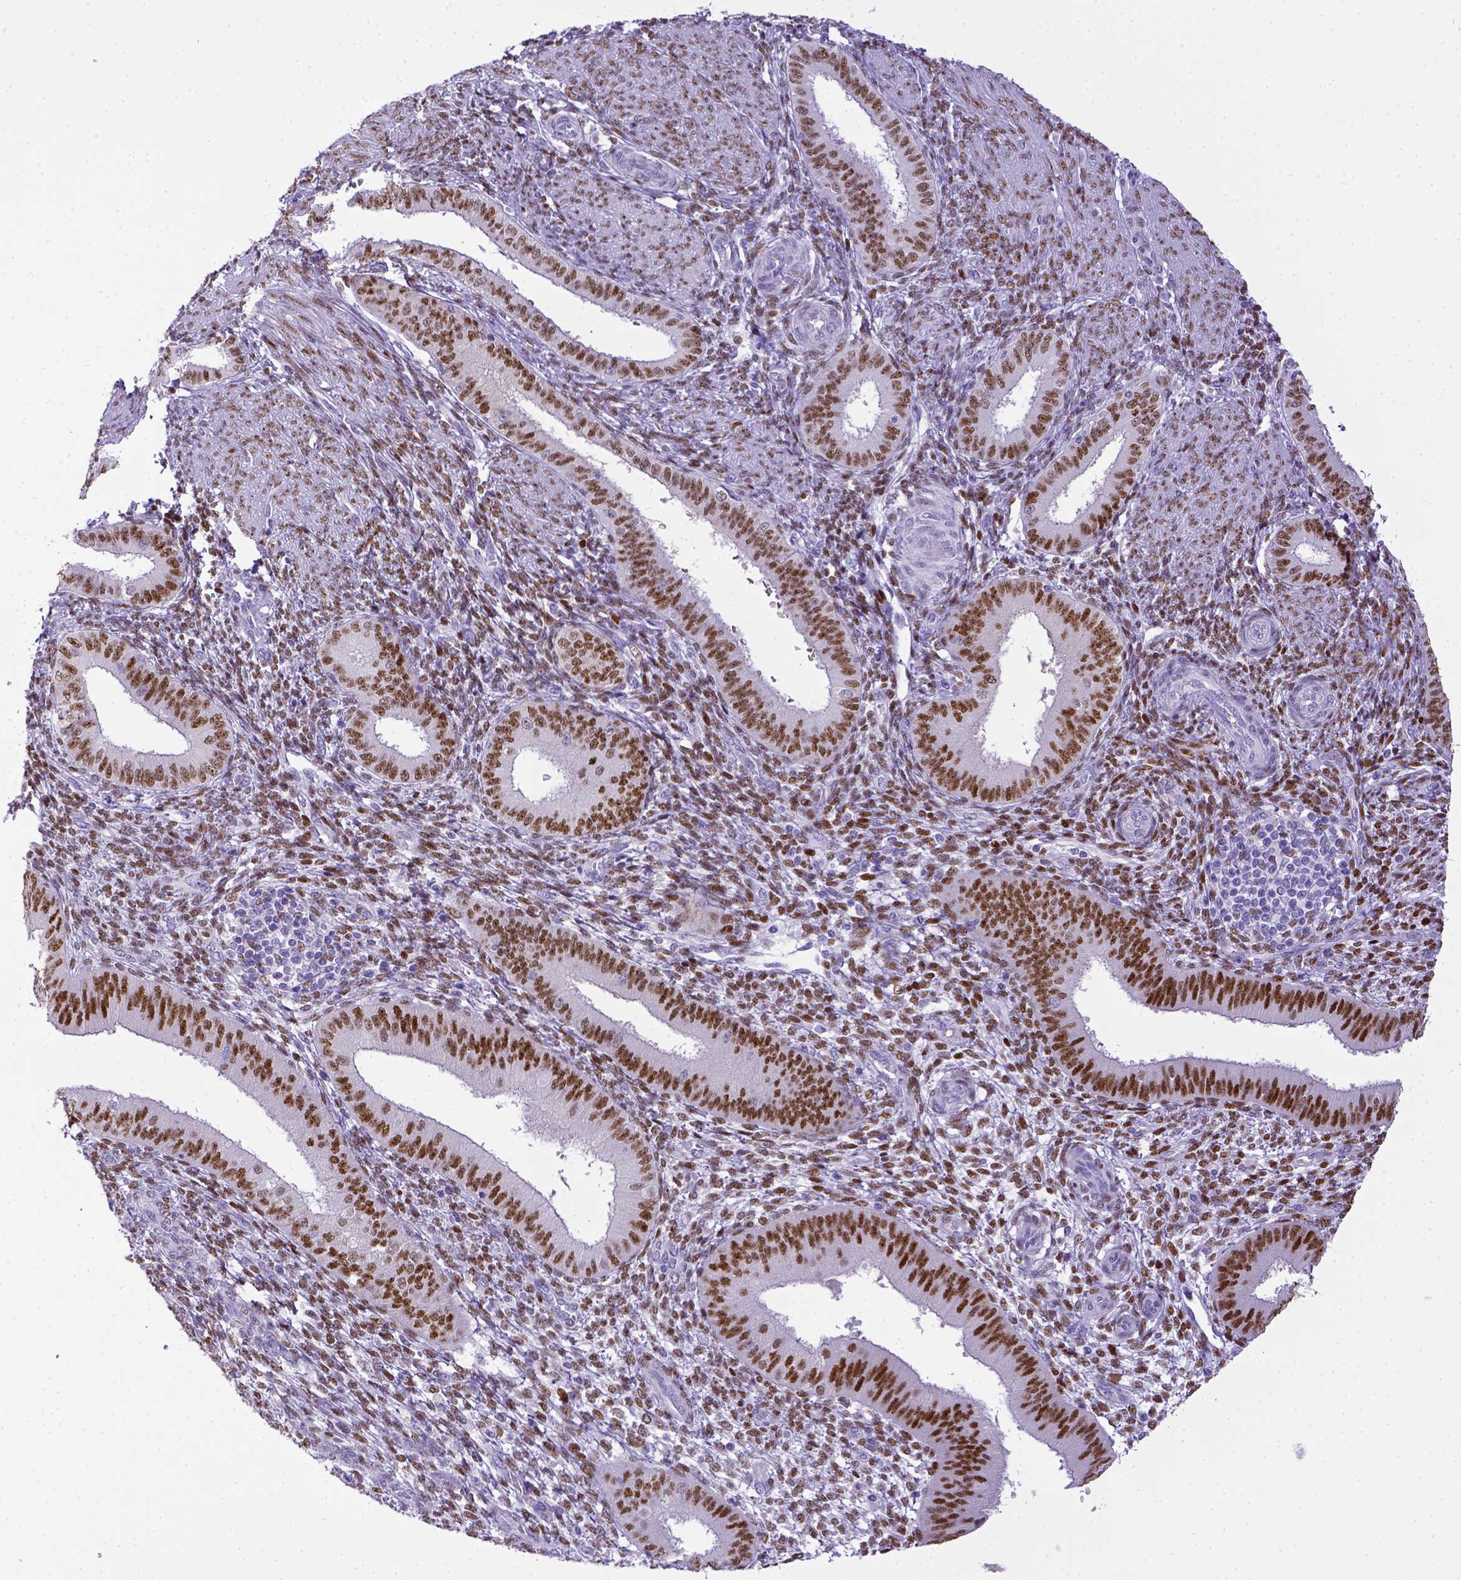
{"staining": {"intensity": "weak", "quantity": "25%-75%", "location": "nuclear"}, "tissue": "endometrium", "cell_type": "Cells in endometrial stroma", "image_type": "normal", "snomed": [{"axis": "morphology", "description": "Normal tissue, NOS"}, {"axis": "topography", "description": "Endometrium"}], "caption": "Cells in endometrial stroma exhibit low levels of weak nuclear staining in approximately 25%-75% of cells in benign endometrium. (IHC, brightfield microscopy, high magnification).", "gene": "ESR1", "patient": {"sex": "female", "age": 39}}